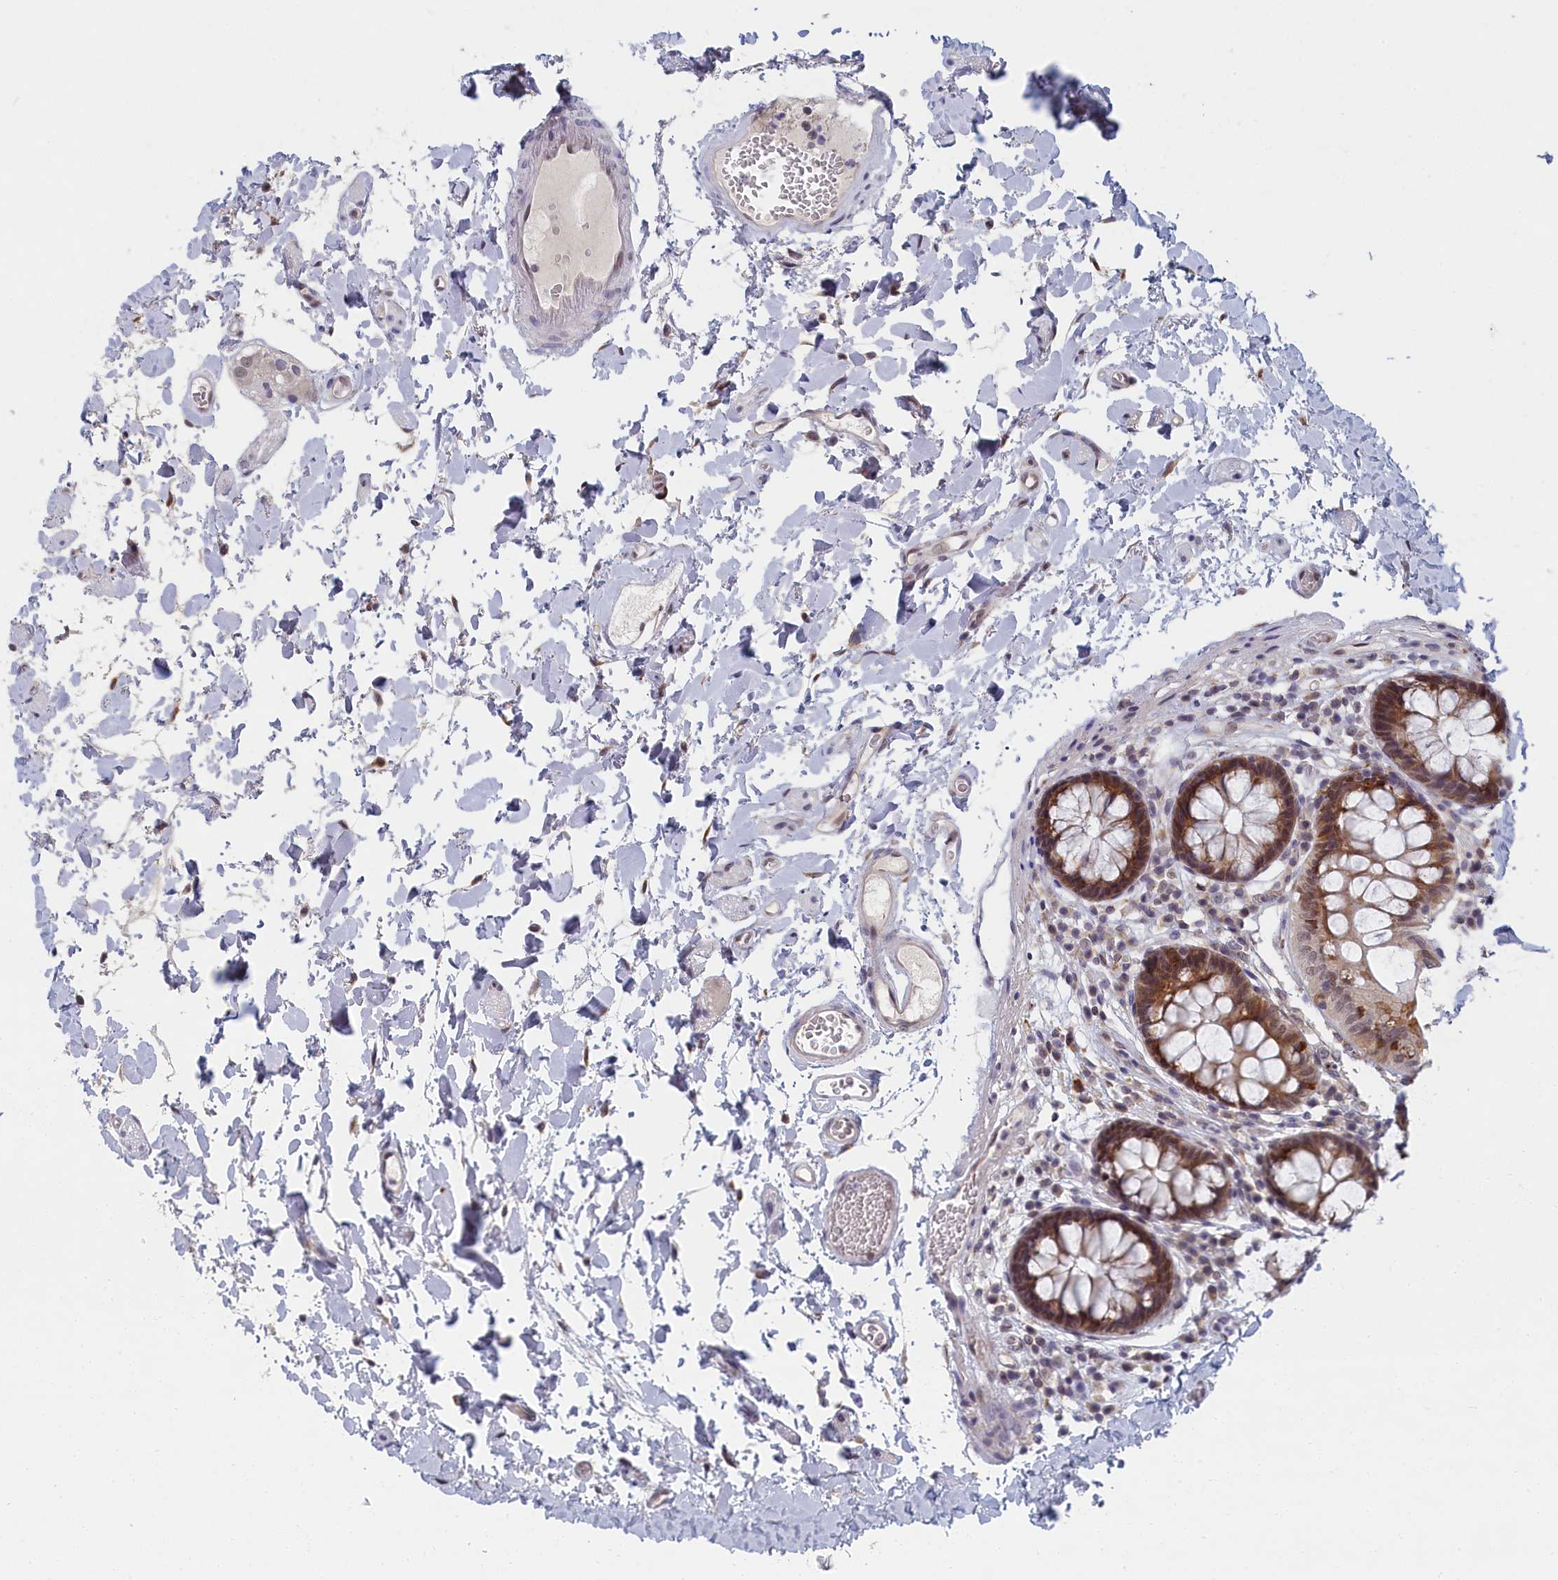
{"staining": {"intensity": "weak", "quantity": ">75%", "location": "nuclear"}, "tissue": "colon", "cell_type": "Endothelial cells", "image_type": "normal", "snomed": [{"axis": "morphology", "description": "Normal tissue, NOS"}, {"axis": "topography", "description": "Colon"}], "caption": "Immunohistochemistry of benign human colon displays low levels of weak nuclear staining in about >75% of endothelial cells. The staining was performed using DAB (3,3'-diaminobenzidine) to visualize the protein expression in brown, while the nuclei were stained in blue with hematoxylin (Magnification: 20x).", "gene": "DNAJC17", "patient": {"sex": "male", "age": 84}}